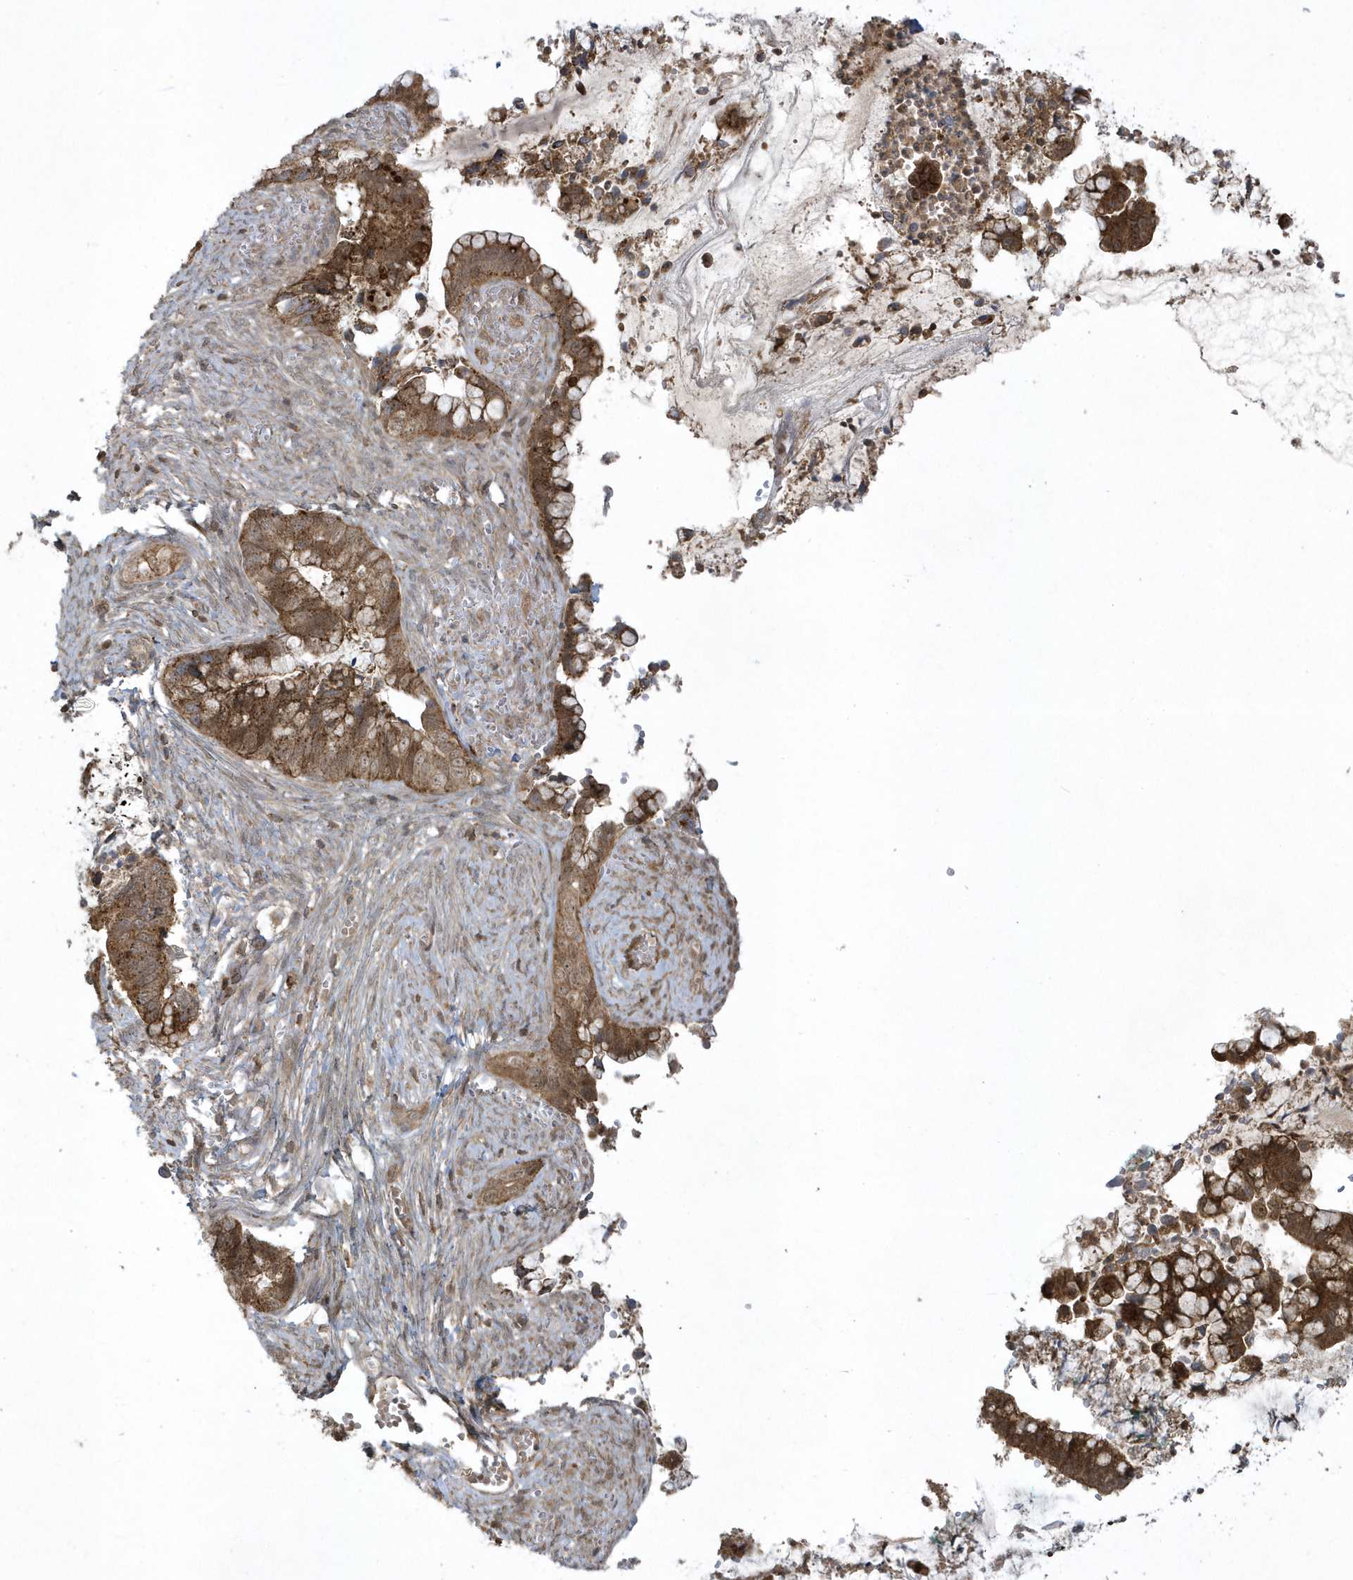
{"staining": {"intensity": "moderate", "quantity": ">75%", "location": "cytoplasmic/membranous"}, "tissue": "cervical cancer", "cell_type": "Tumor cells", "image_type": "cancer", "snomed": [{"axis": "morphology", "description": "Adenocarcinoma, NOS"}, {"axis": "topography", "description": "Cervix"}], "caption": "There is medium levels of moderate cytoplasmic/membranous positivity in tumor cells of adenocarcinoma (cervical), as demonstrated by immunohistochemical staining (brown color).", "gene": "STAMBP", "patient": {"sex": "female", "age": 44}}